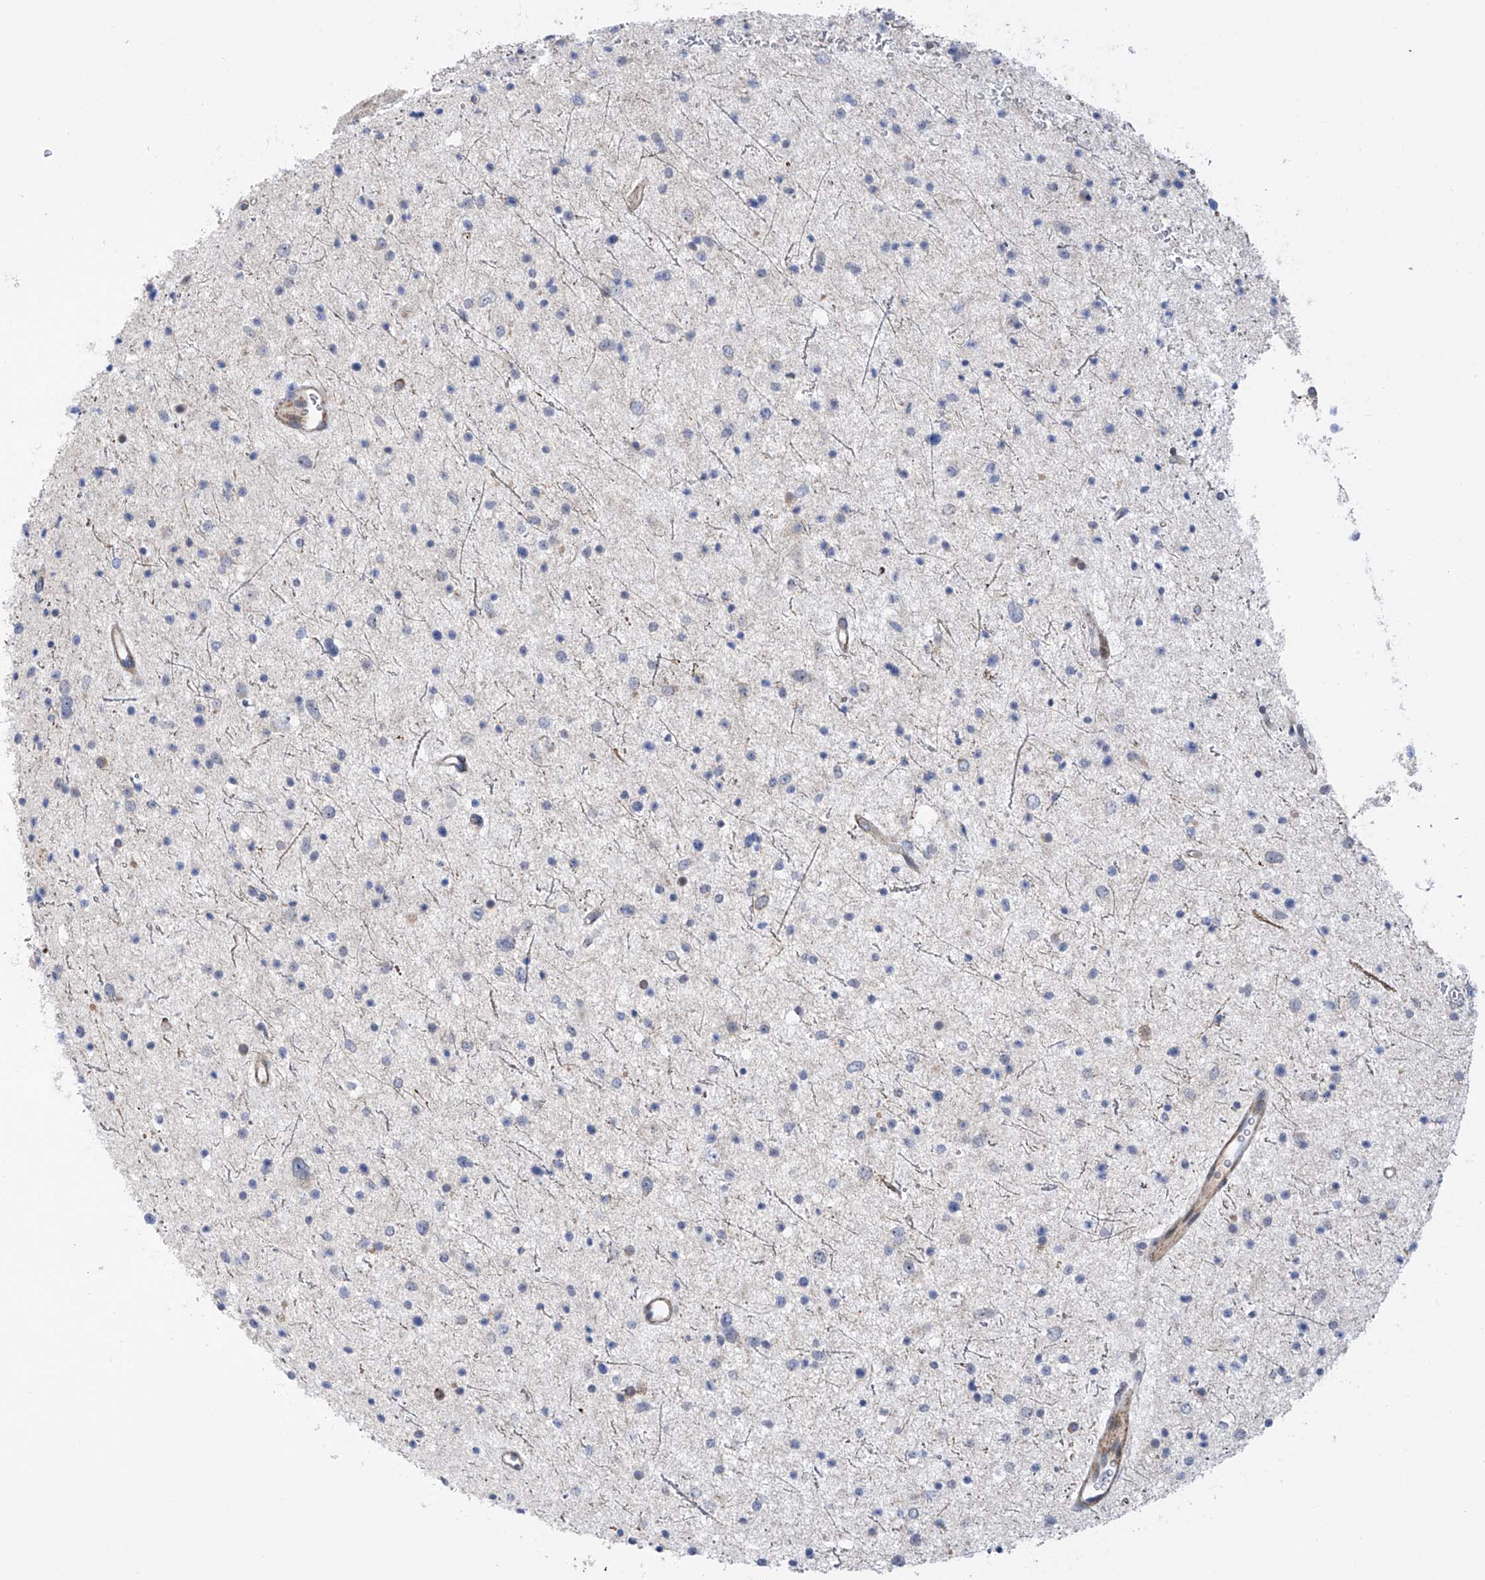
{"staining": {"intensity": "negative", "quantity": "none", "location": "none"}, "tissue": "glioma", "cell_type": "Tumor cells", "image_type": "cancer", "snomed": [{"axis": "morphology", "description": "Glioma, malignant, Low grade"}, {"axis": "topography", "description": "Brain"}], "caption": "An image of human low-grade glioma (malignant) is negative for staining in tumor cells.", "gene": "ZNF641", "patient": {"sex": "female", "age": 37}}